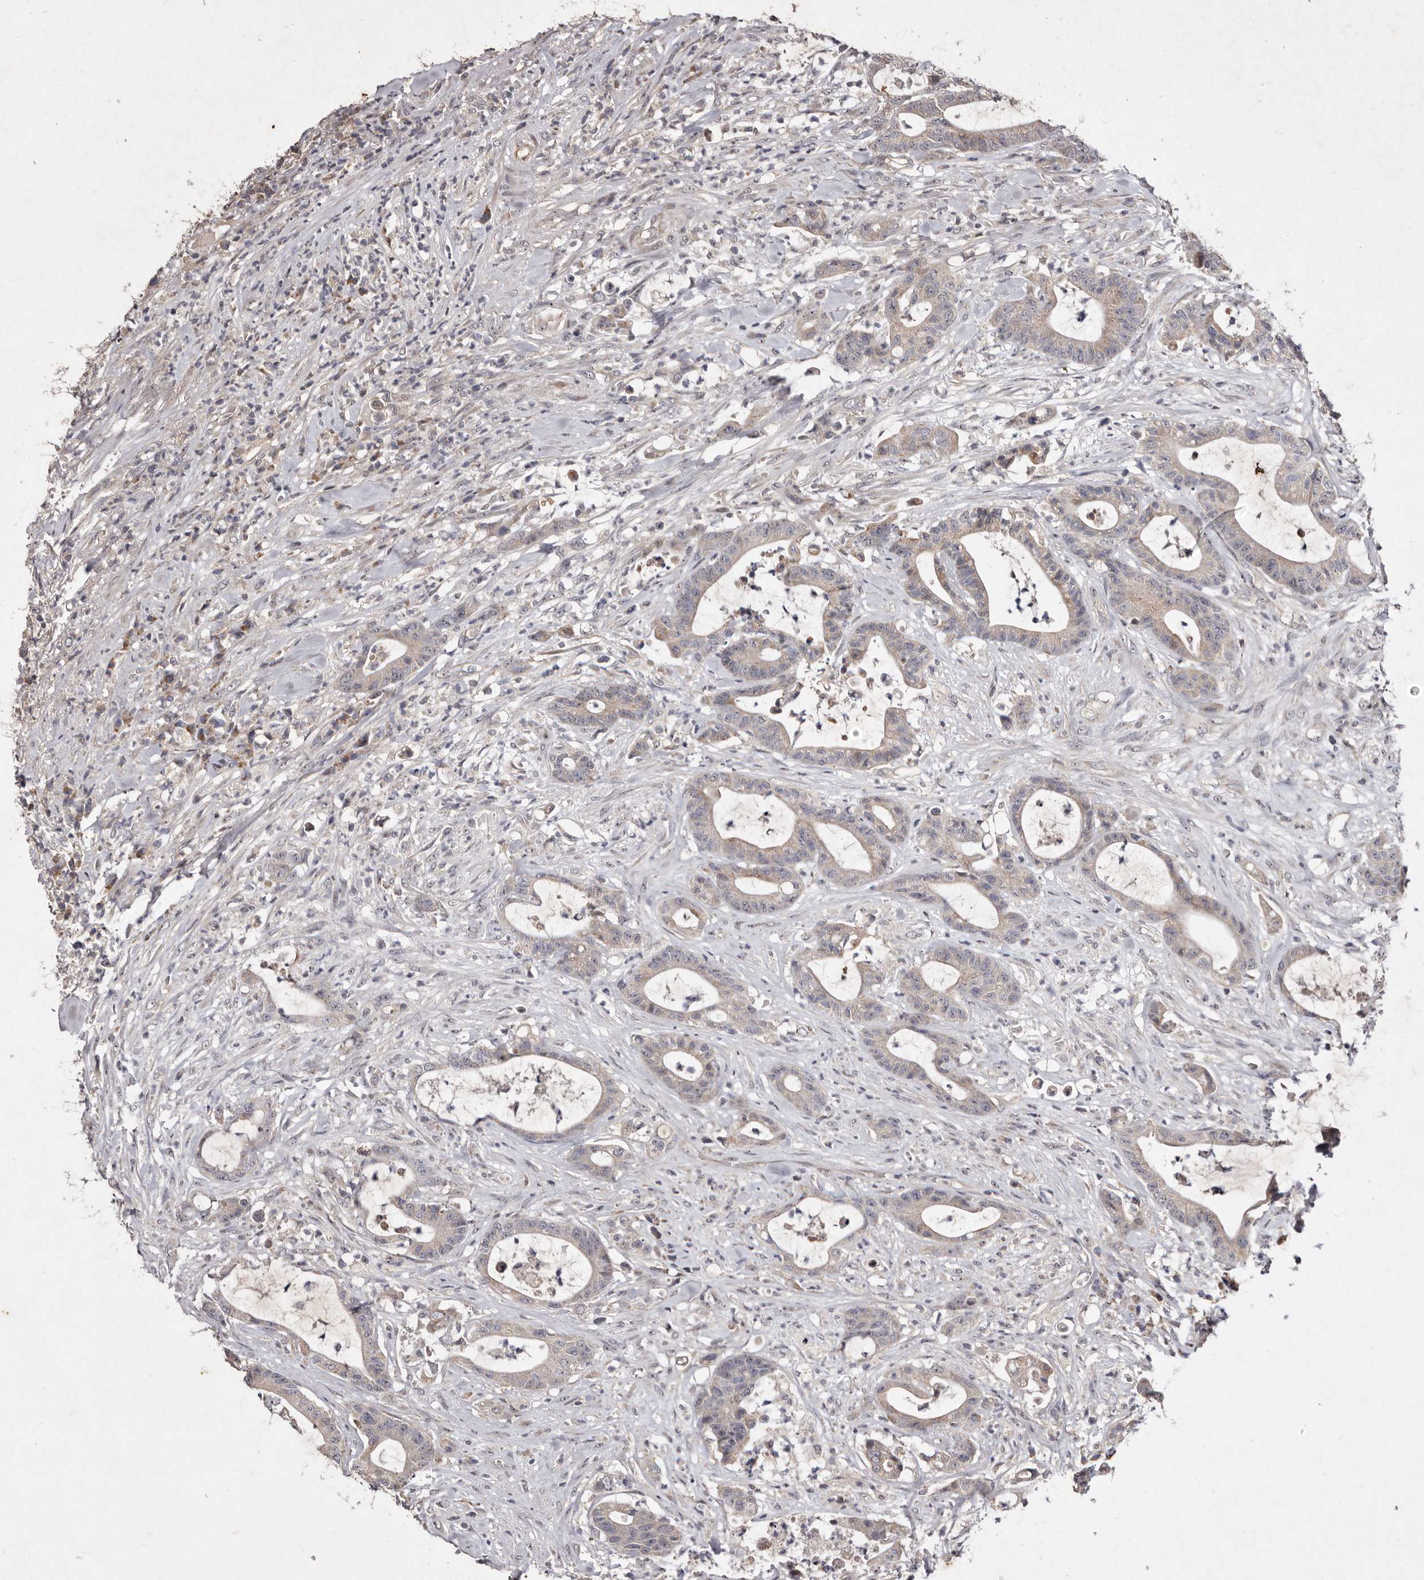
{"staining": {"intensity": "weak", "quantity": "<25%", "location": "cytoplasmic/membranous"}, "tissue": "colorectal cancer", "cell_type": "Tumor cells", "image_type": "cancer", "snomed": [{"axis": "morphology", "description": "Adenocarcinoma, NOS"}, {"axis": "topography", "description": "Colon"}], "caption": "This is an IHC micrograph of human colorectal cancer (adenocarcinoma). There is no staining in tumor cells.", "gene": "FLAD1", "patient": {"sex": "female", "age": 84}}